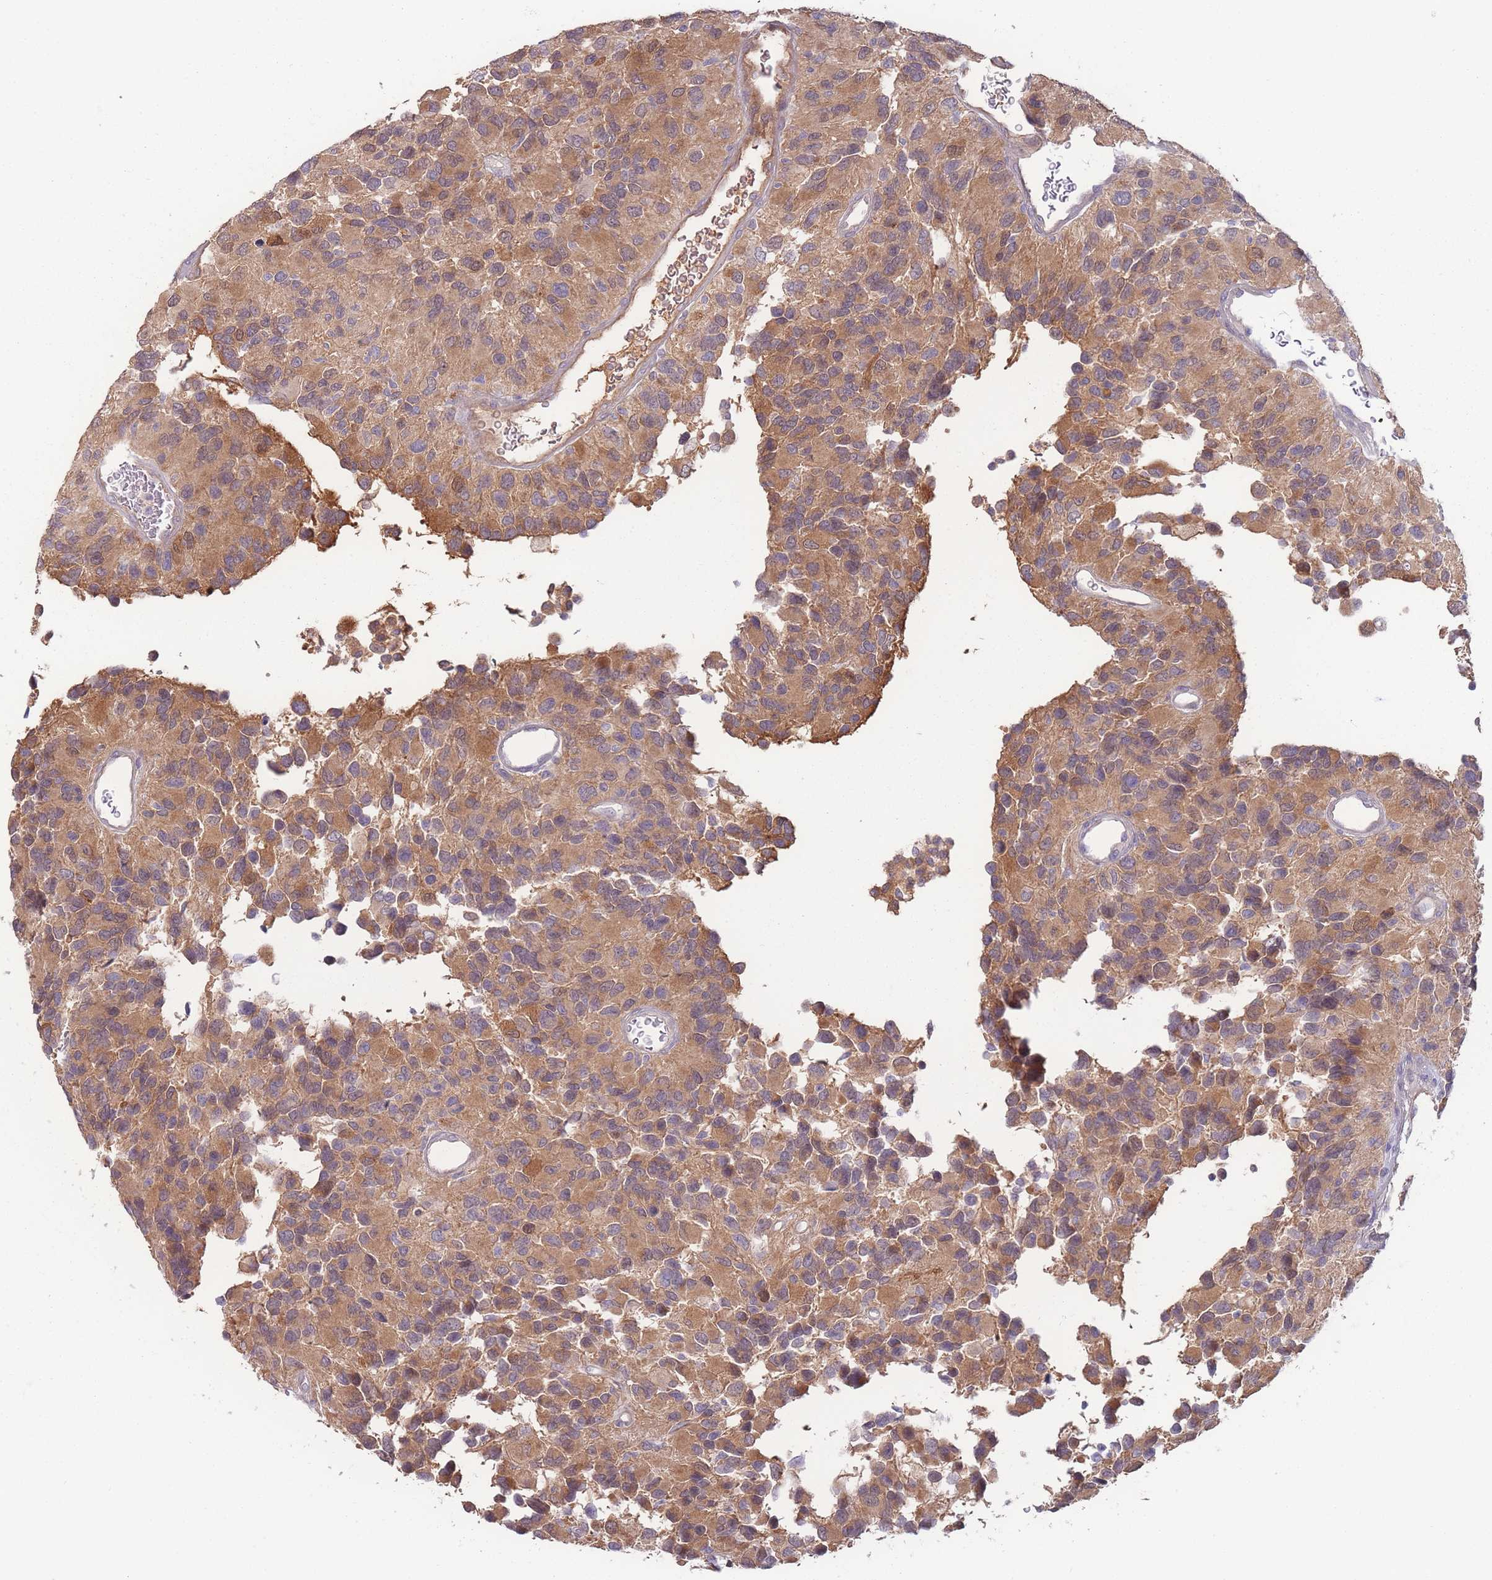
{"staining": {"intensity": "moderate", "quantity": "25%-75%", "location": "cytoplasmic/membranous"}, "tissue": "glioma", "cell_type": "Tumor cells", "image_type": "cancer", "snomed": [{"axis": "morphology", "description": "Glioma, malignant, High grade"}, {"axis": "topography", "description": "Brain"}], "caption": "Immunohistochemical staining of glioma displays medium levels of moderate cytoplasmic/membranous protein expression in about 25%-75% of tumor cells.", "gene": "SPHKAP", "patient": {"sex": "male", "age": 77}}